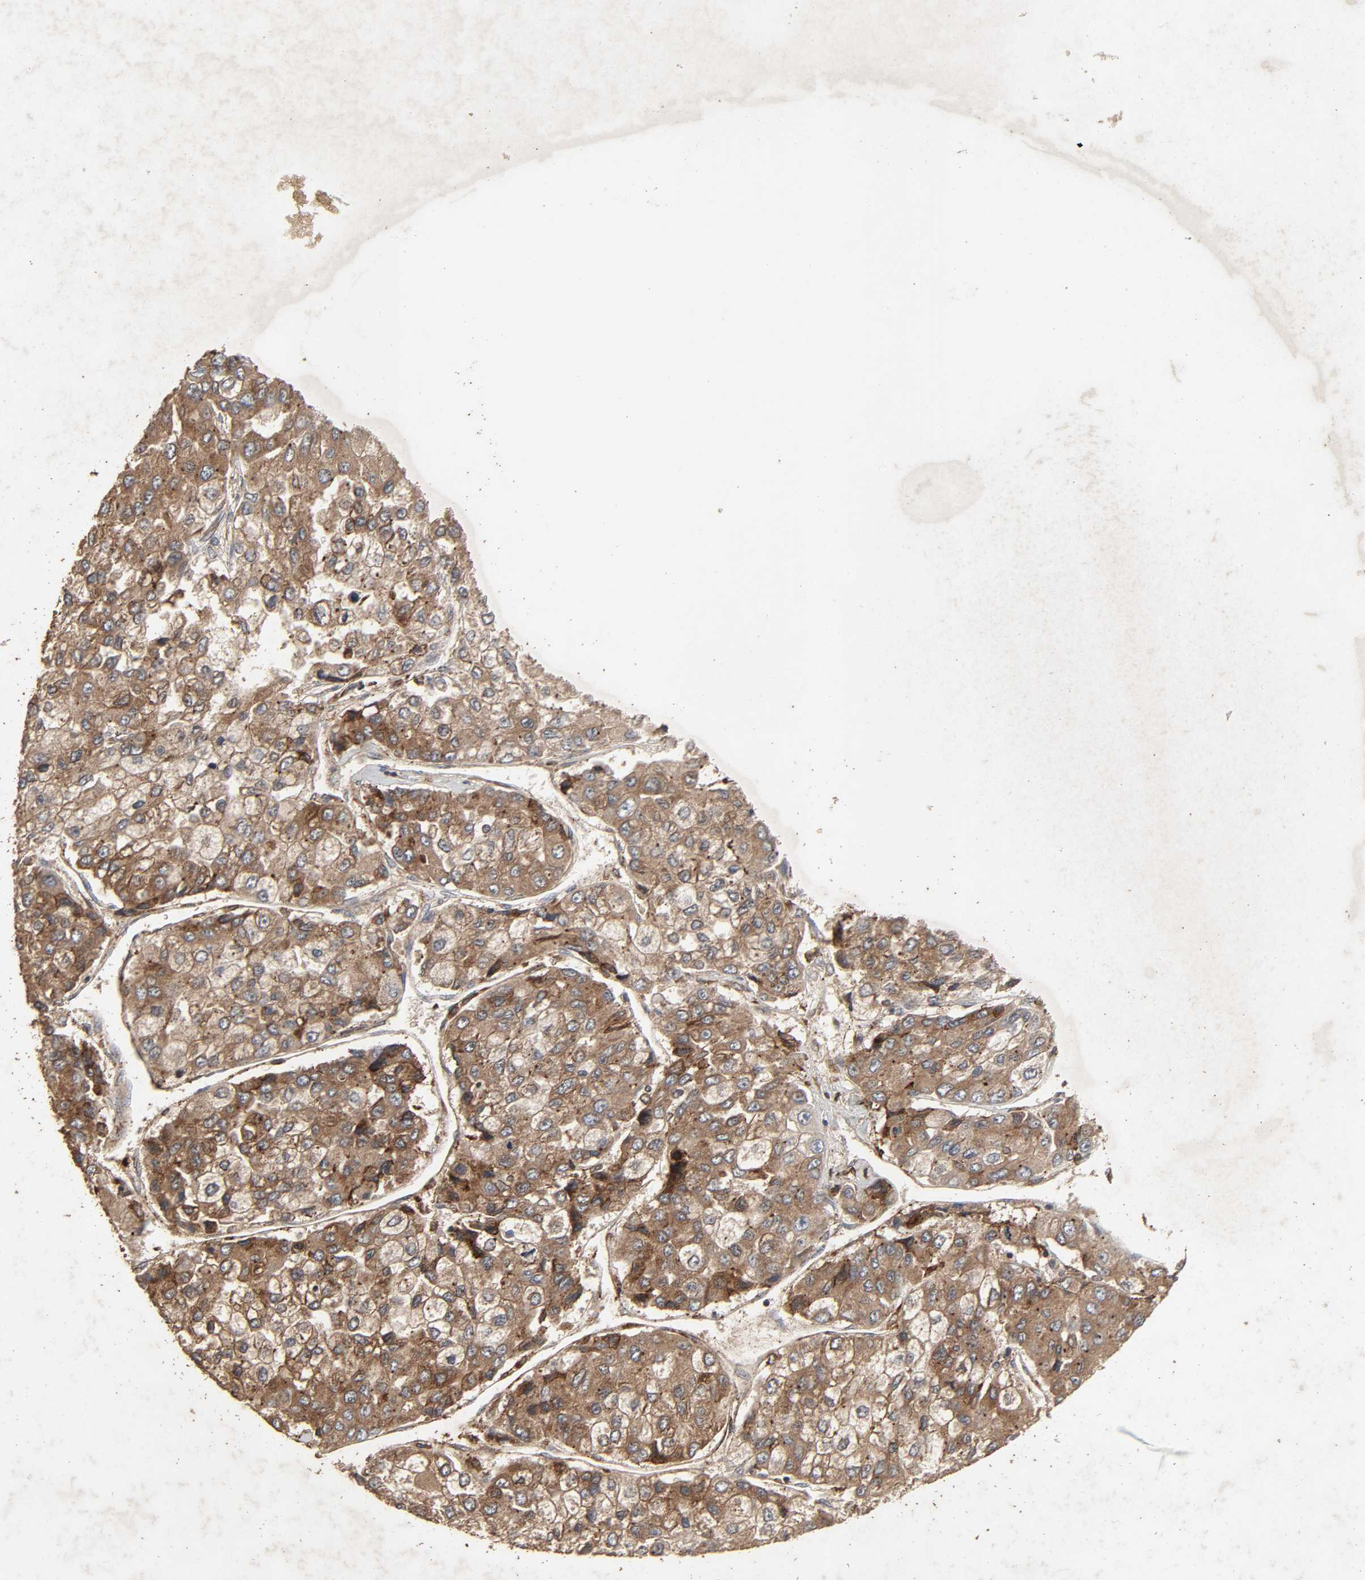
{"staining": {"intensity": "moderate", "quantity": ">75%", "location": "cytoplasmic/membranous"}, "tissue": "liver cancer", "cell_type": "Tumor cells", "image_type": "cancer", "snomed": [{"axis": "morphology", "description": "Carcinoma, Hepatocellular, NOS"}, {"axis": "topography", "description": "Liver"}], "caption": "Immunohistochemistry (IHC) (DAB (3,3'-diaminobenzidine)) staining of hepatocellular carcinoma (liver) displays moderate cytoplasmic/membranous protein expression in about >75% of tumor cells. Immunohistochemistry (IHC) stains the protein in brown and the nuclei are stained blue.", "gene": "ADCY4", "patient": {"sex": "female", "age": 66}}